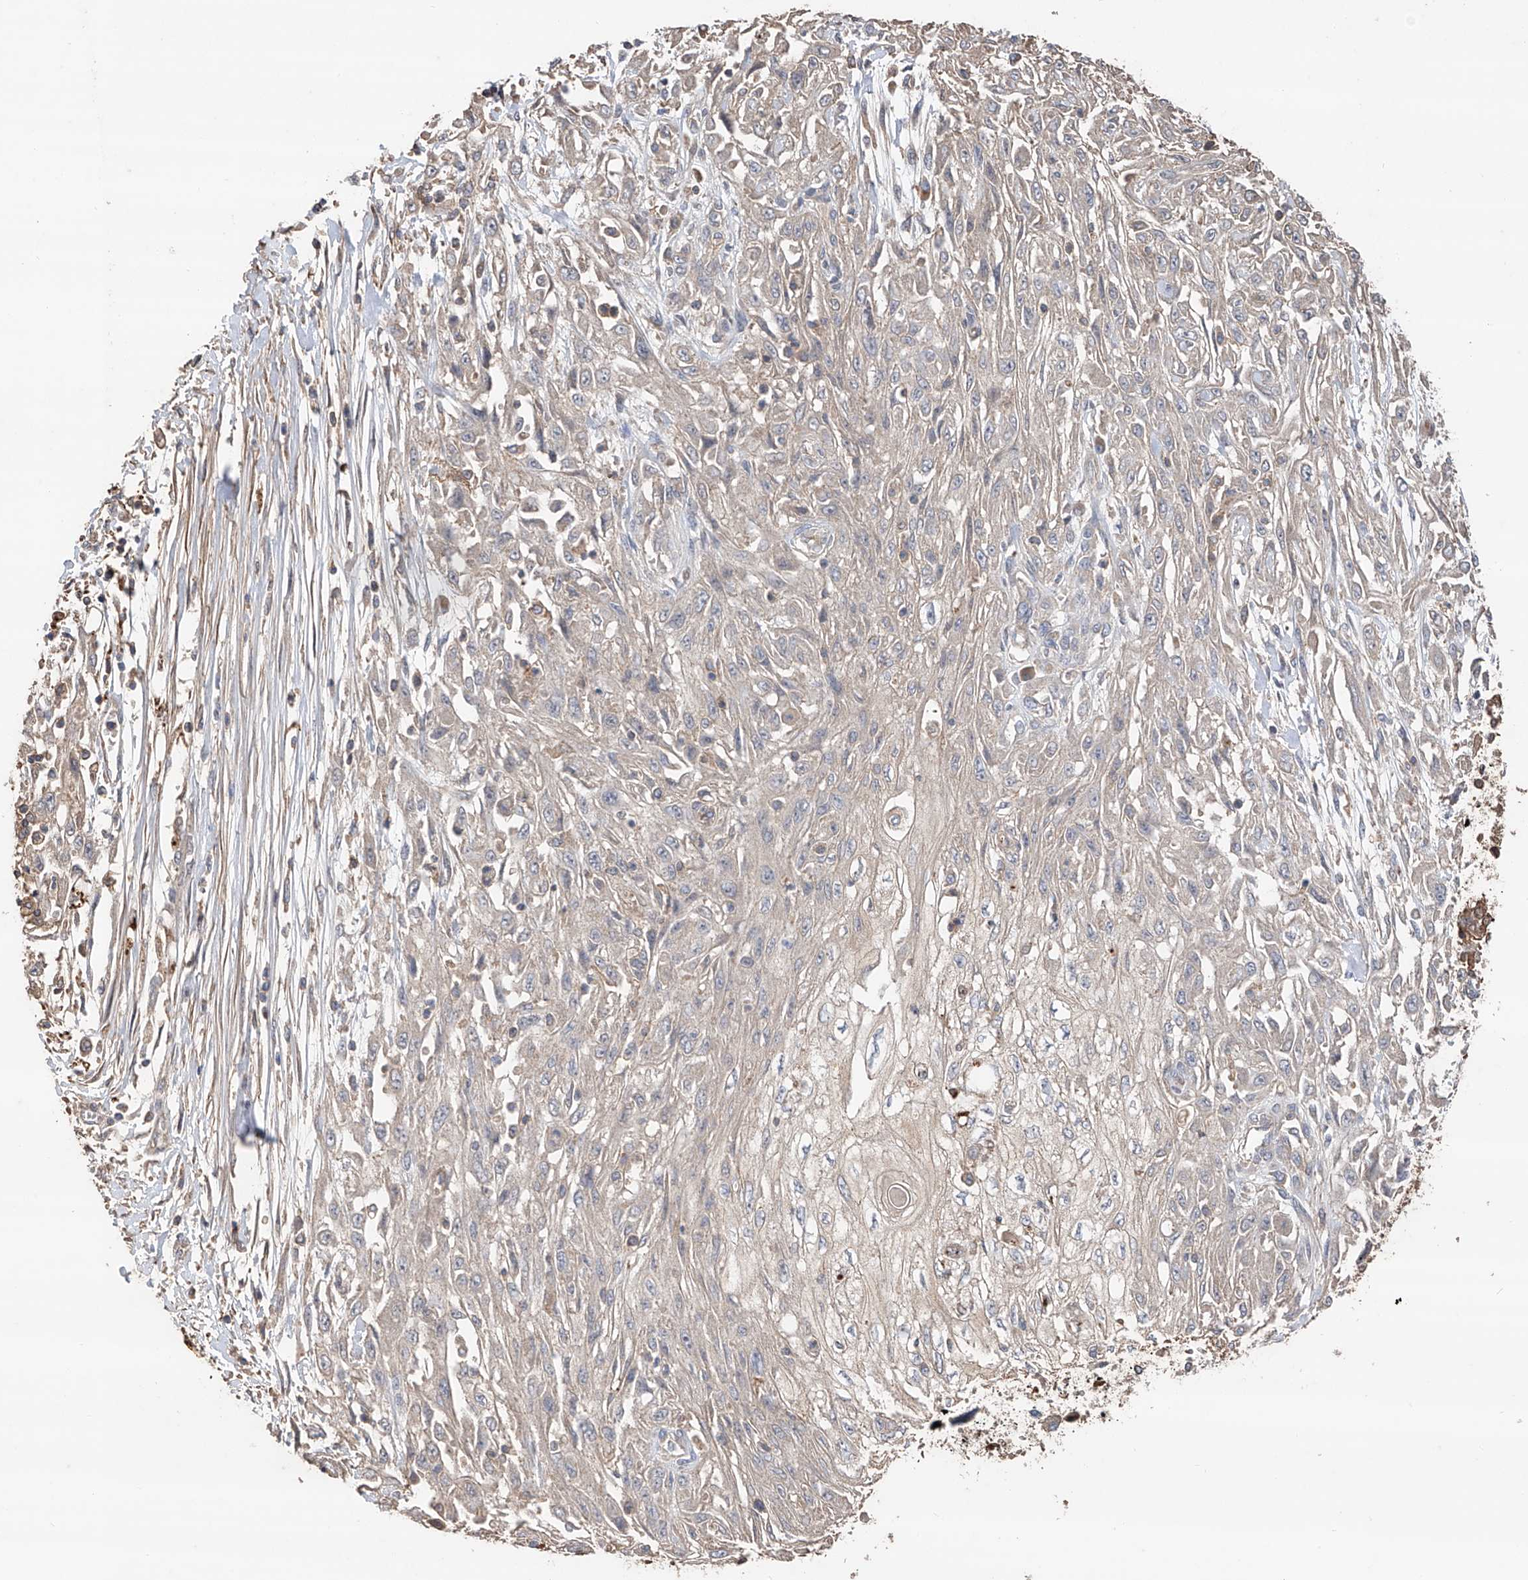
{"staining": {"intensity": "negative", "quantity": "none", "location": "none"}, "tissue": "skin cancer", "cell_type": "Tumor cells", "image_type": "cancer", "snomed": [{"axis": "morphology", "description": "Squamous cell carcinoma, NOS"}, {"axis": "morphology", "description": "Squamous cell carcinoma, metastatic, NOS"}, {"axis": "topography", "description": "Skin"}, {"axis": "topography", "description": "Lymph node"}], "caption": "IHC of skin cancer demonstrates no positivity in tumor cells. The staining is performed using DAB brown chromogen with nuclei counter-stained in using hematoxylin.", "gene": "EDN1", "patient": {"sex": "male", "age": 75}}